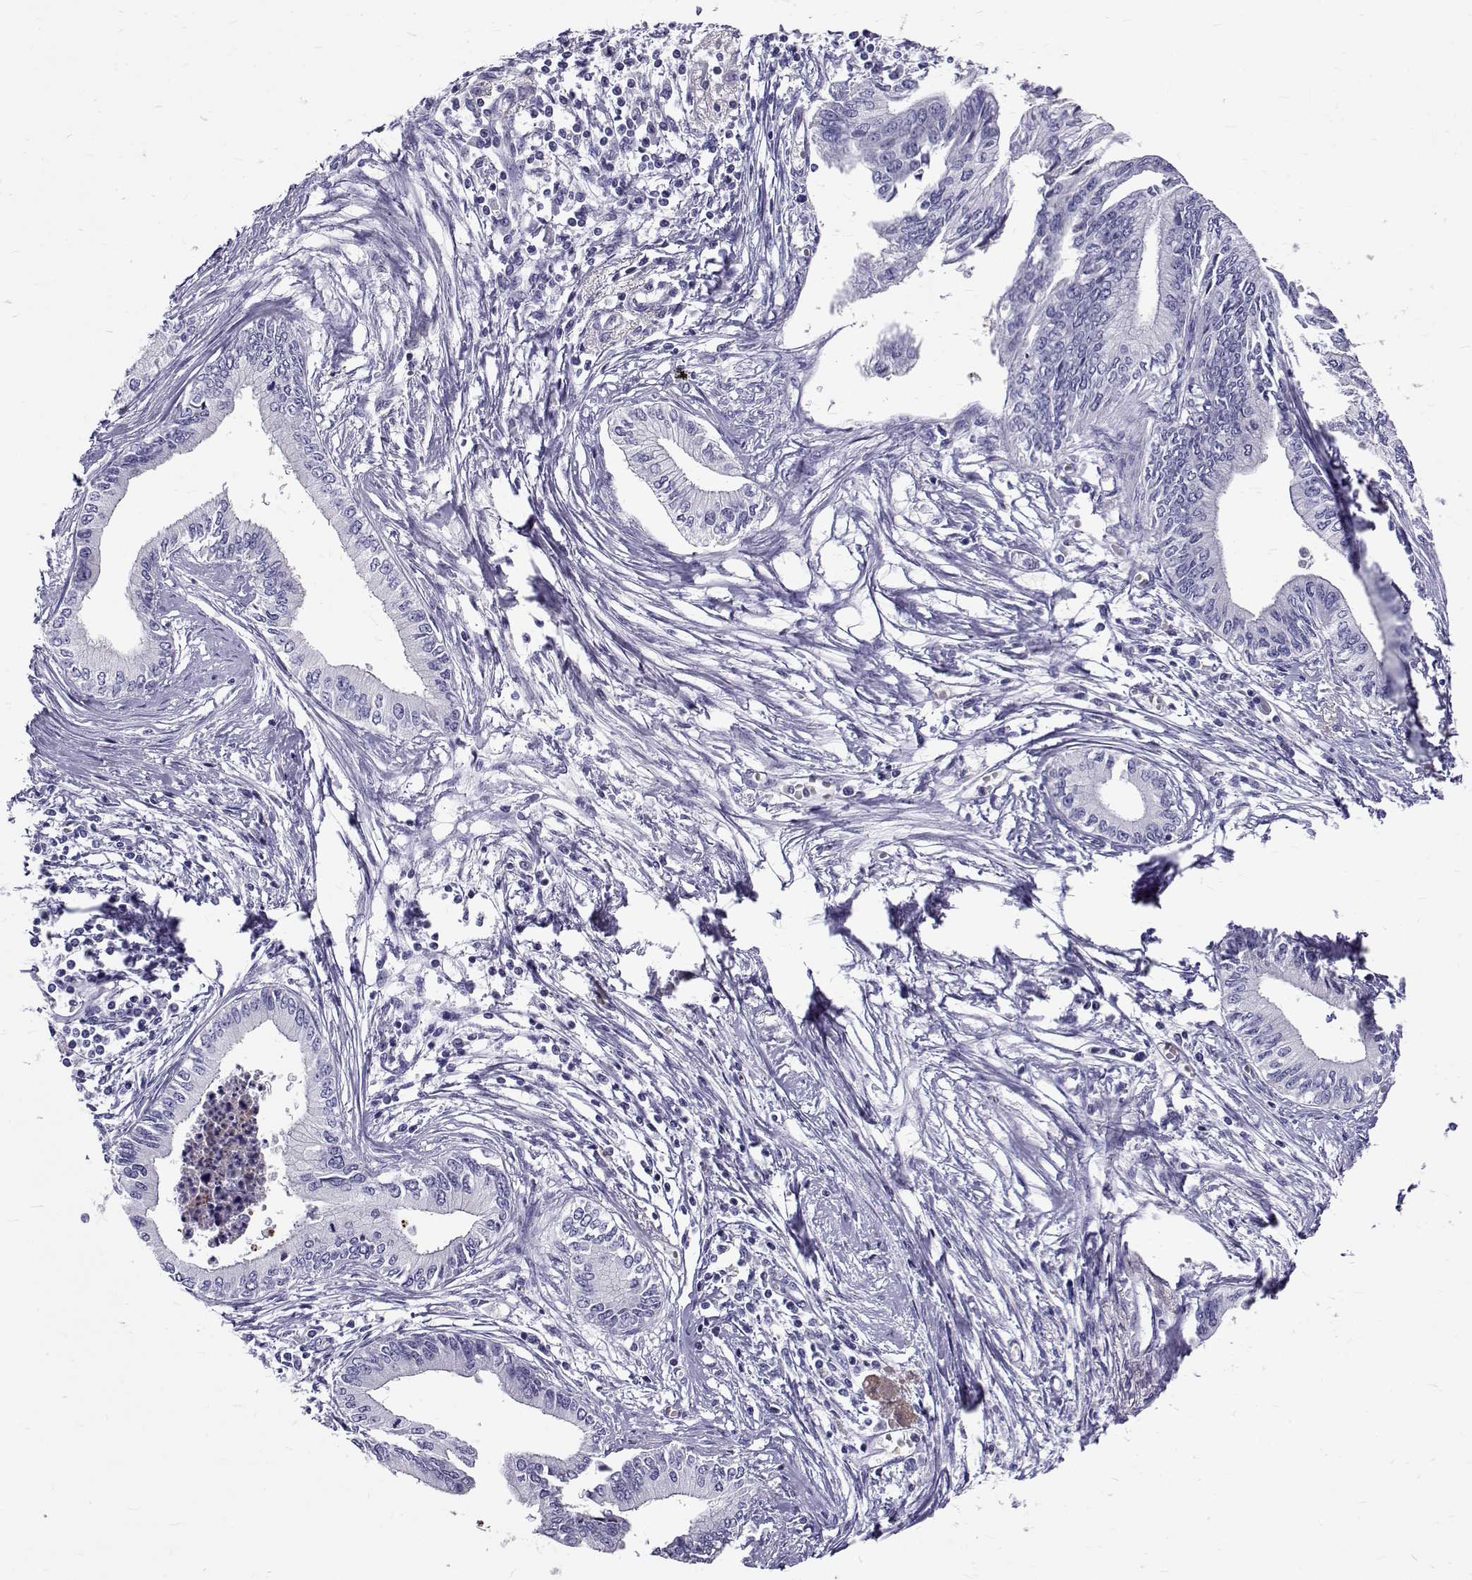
{"staining": {"intensity": "negative", "quantity": "none", "location": "none"}, "tissue": "pancreatic cancer", "cell_type": "Tumor cells", "image_type": "cancer", "snomed": [{"axis": "morphology", "description": "Adenocarcinoma, NOS"}, {"axis": "topography", "description": "Pancreas"}], "caption": "Immunohistochemistry of pancreatic cancer (adenocarcinoma) exhibits no staining in tumor cells.", "gene": "IGSF1", "patient": {"sex": "female", "age": 61}}